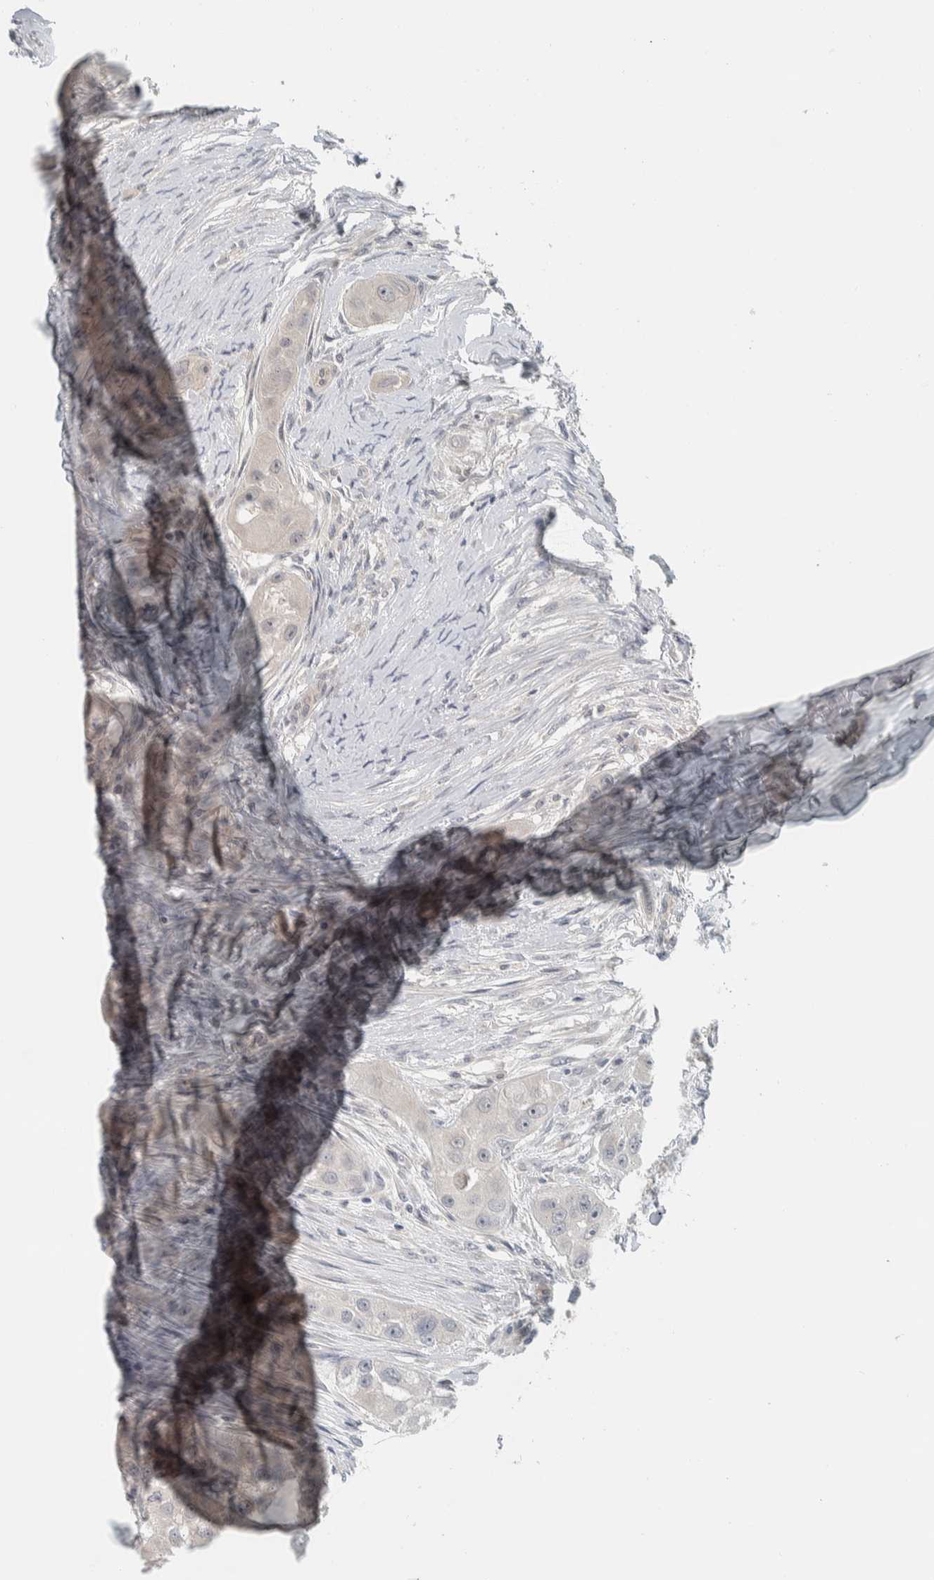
{"staining": {"intensity": "negative", "quantity": "none", "location": "none"}, "tissue": "head and neck cancer", "cell_type": "Tumor cells", "image_type": "cancer", "snomed": [{"axis": "morphology", "description": "Normal tissue, NOS"}, {"axis": "morphology", "description": "Squamous cell carcinoma, NOS"}, {"axis": "topography", "description": "Skeletal muscle"}, {"axis": "topography", "description": "Head-Neck"}], "caption": "High magnification brightfield microscopy of head and neck cancer stained with DAB (3,3'-diaminobenzidine) (brown) and counterstained with hematoxylin (blue): tumor cells show no significant staining. (DAB (3,3'-diaminobenzidine) immunohistochemistry with hematoxylin counter stain).", "gene": "AFP", "patient": {"sex": "male", "age": 51}}